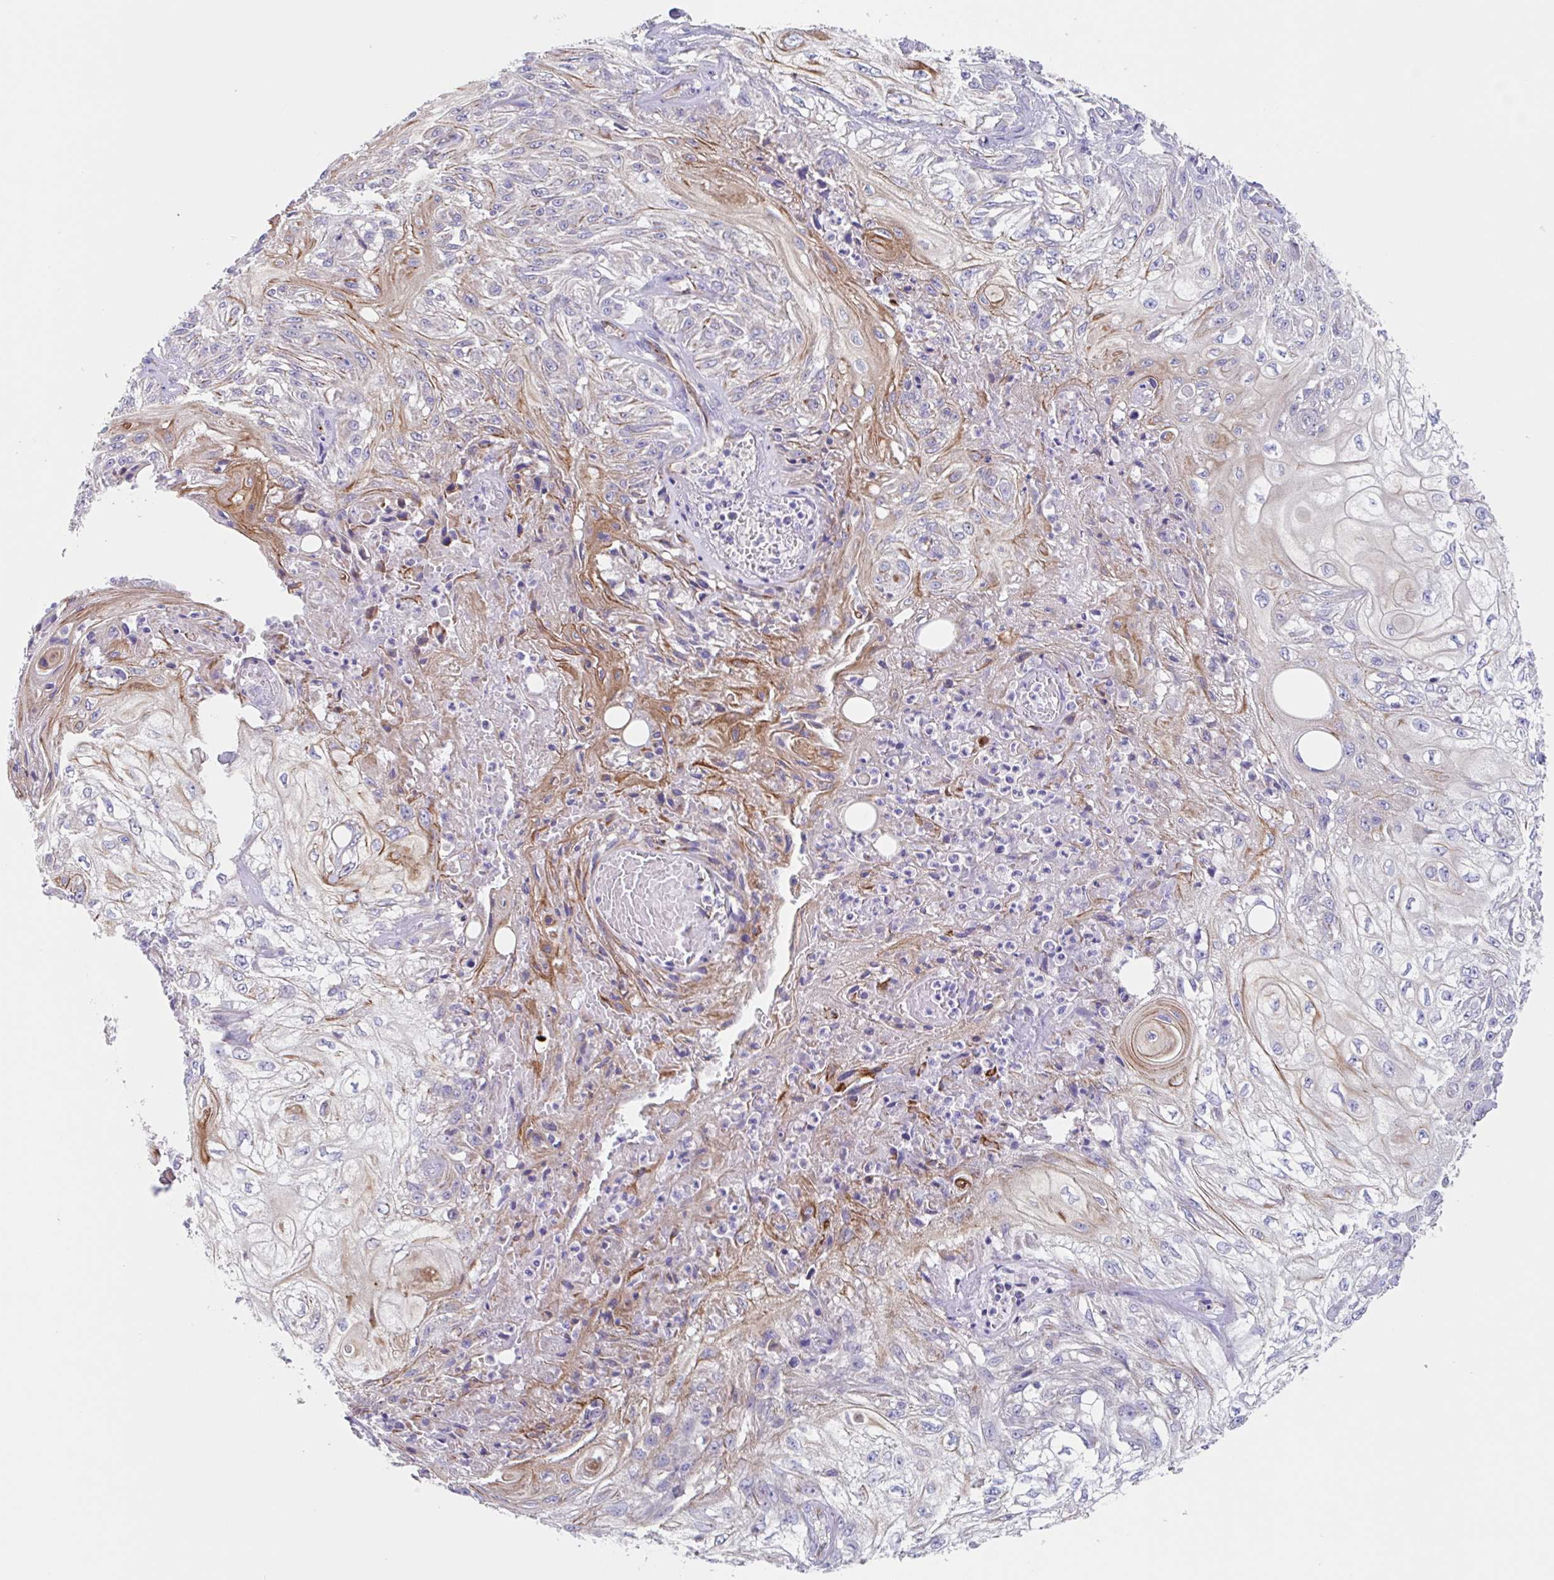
{"staining": {"intensity": "moderate", "quantity": "<25%", "location": "cytoplasmic/membranous"}, "tissue": "skin cancer", "cell_type": "Tumor cells", "image_type": "cancer", "snomed": [{"axis": "morphology", "description": "Squamous cell carcinoma, NOS"}, {"axis": "morphology", "description": "Squamous cell carcinoma, metastatic, NOS"}, {"axis": "topography", "description": "Skin"}, {"axis": "topography", "description": "Lymph node"}], "caption": "A low amount of moderate cytoplasmic/membranous positivity is seen in about <25% of tumor cells in skin squamous cell carcinoma tissue. (IHC, brightfield microscopy, high magnification).", "gene": "EHD4", "patient": {"sex": "male", "age": 75}}